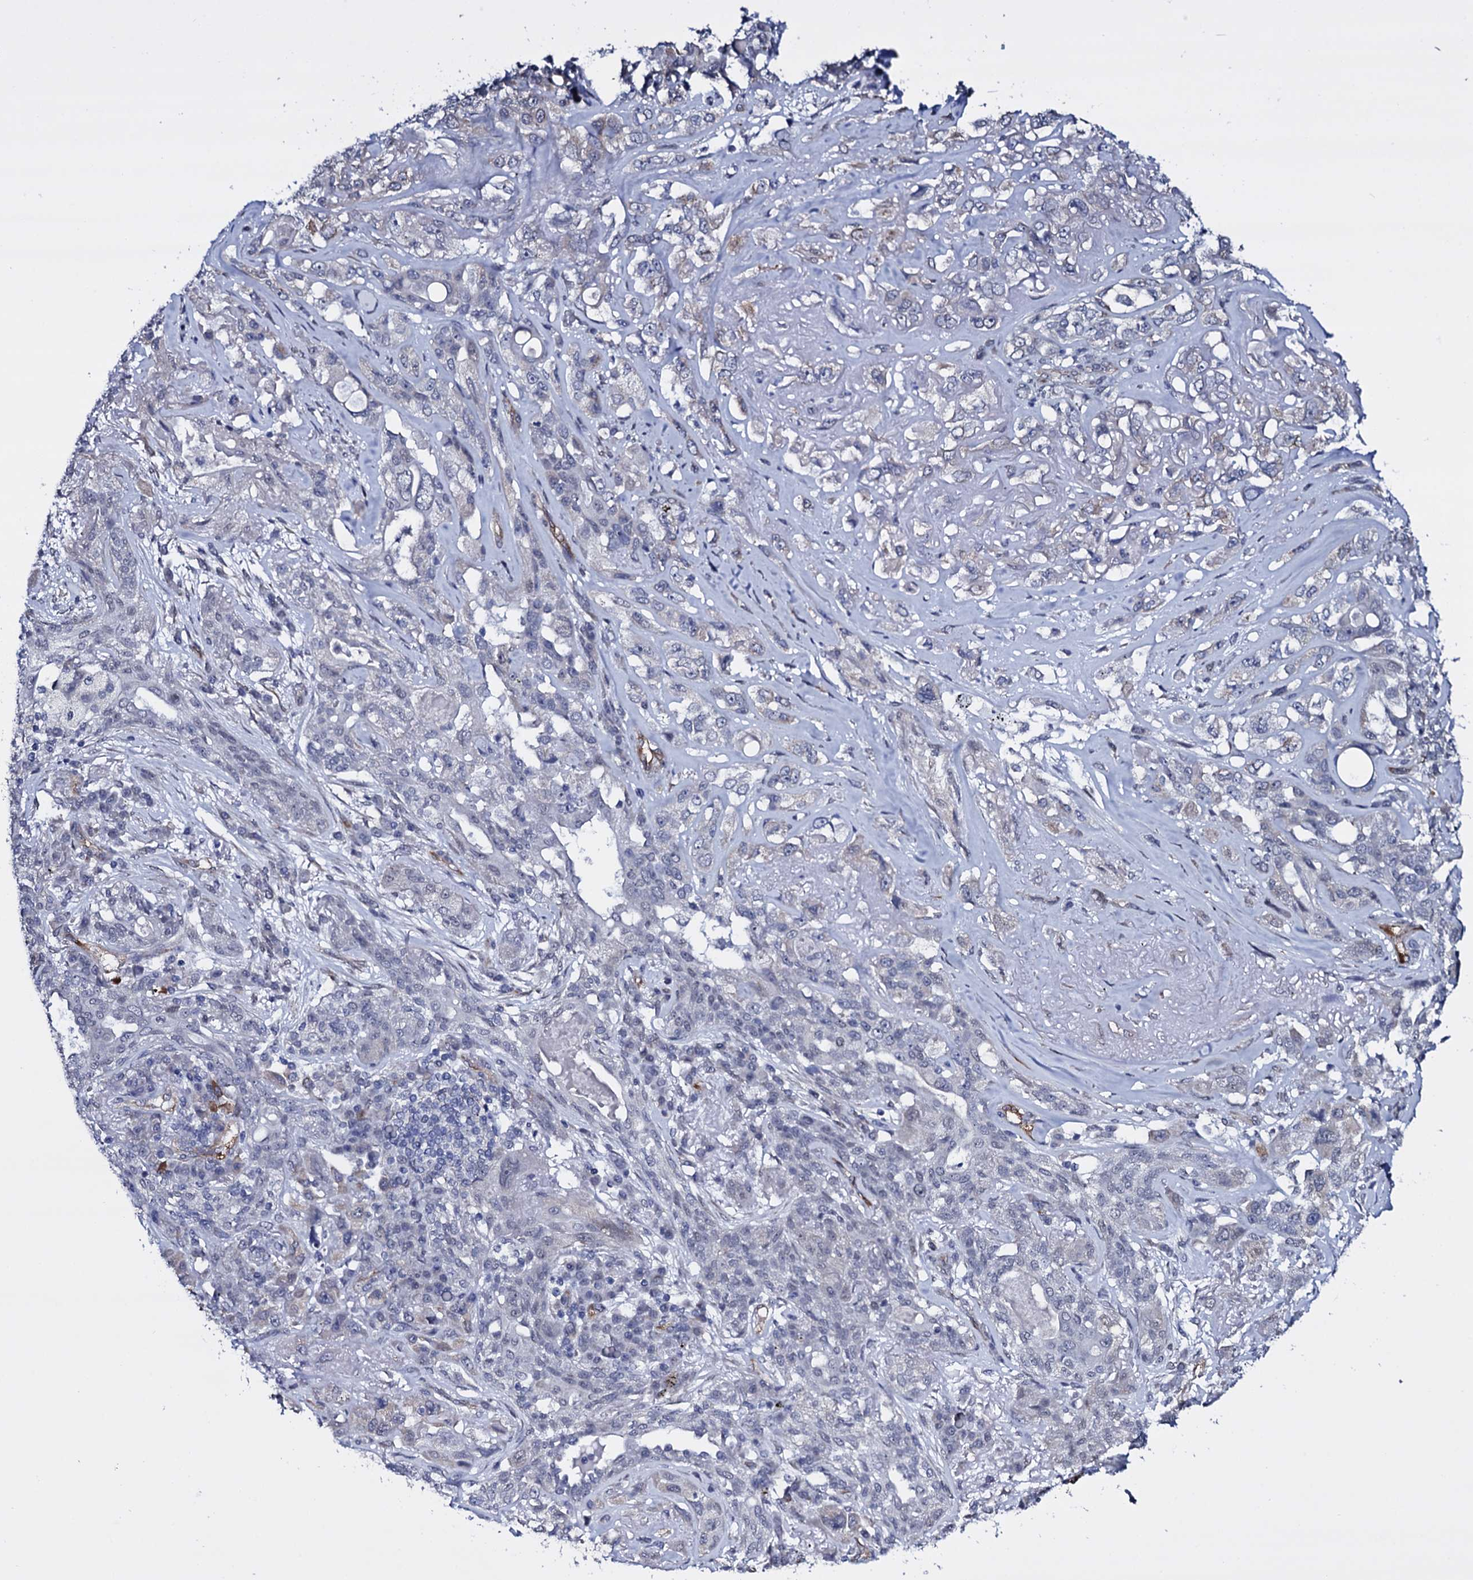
{"staining": {"intensity": "negative", "quantity": "none", "location": "none"}, "tissue": "lung cancer", "cell_type": "Tumor cells", "image_type": "cancer", "snomed": [{"axis": "morphology", "description": "Squamous cell carcinoma, NOS"}, {"axis": "topography", "description": "Lung"}], "caption": "A photomicrograph of squamous cell carcinoma (lung) stained for a protein exhibits no brown staining in tumor cells. (DAB (3,3'-diaminobenzidine) immunohistochemistry with hematoxylin counter stain).", "gene": "GAREM1", "patient": {"sex": "female", "age": 70}}